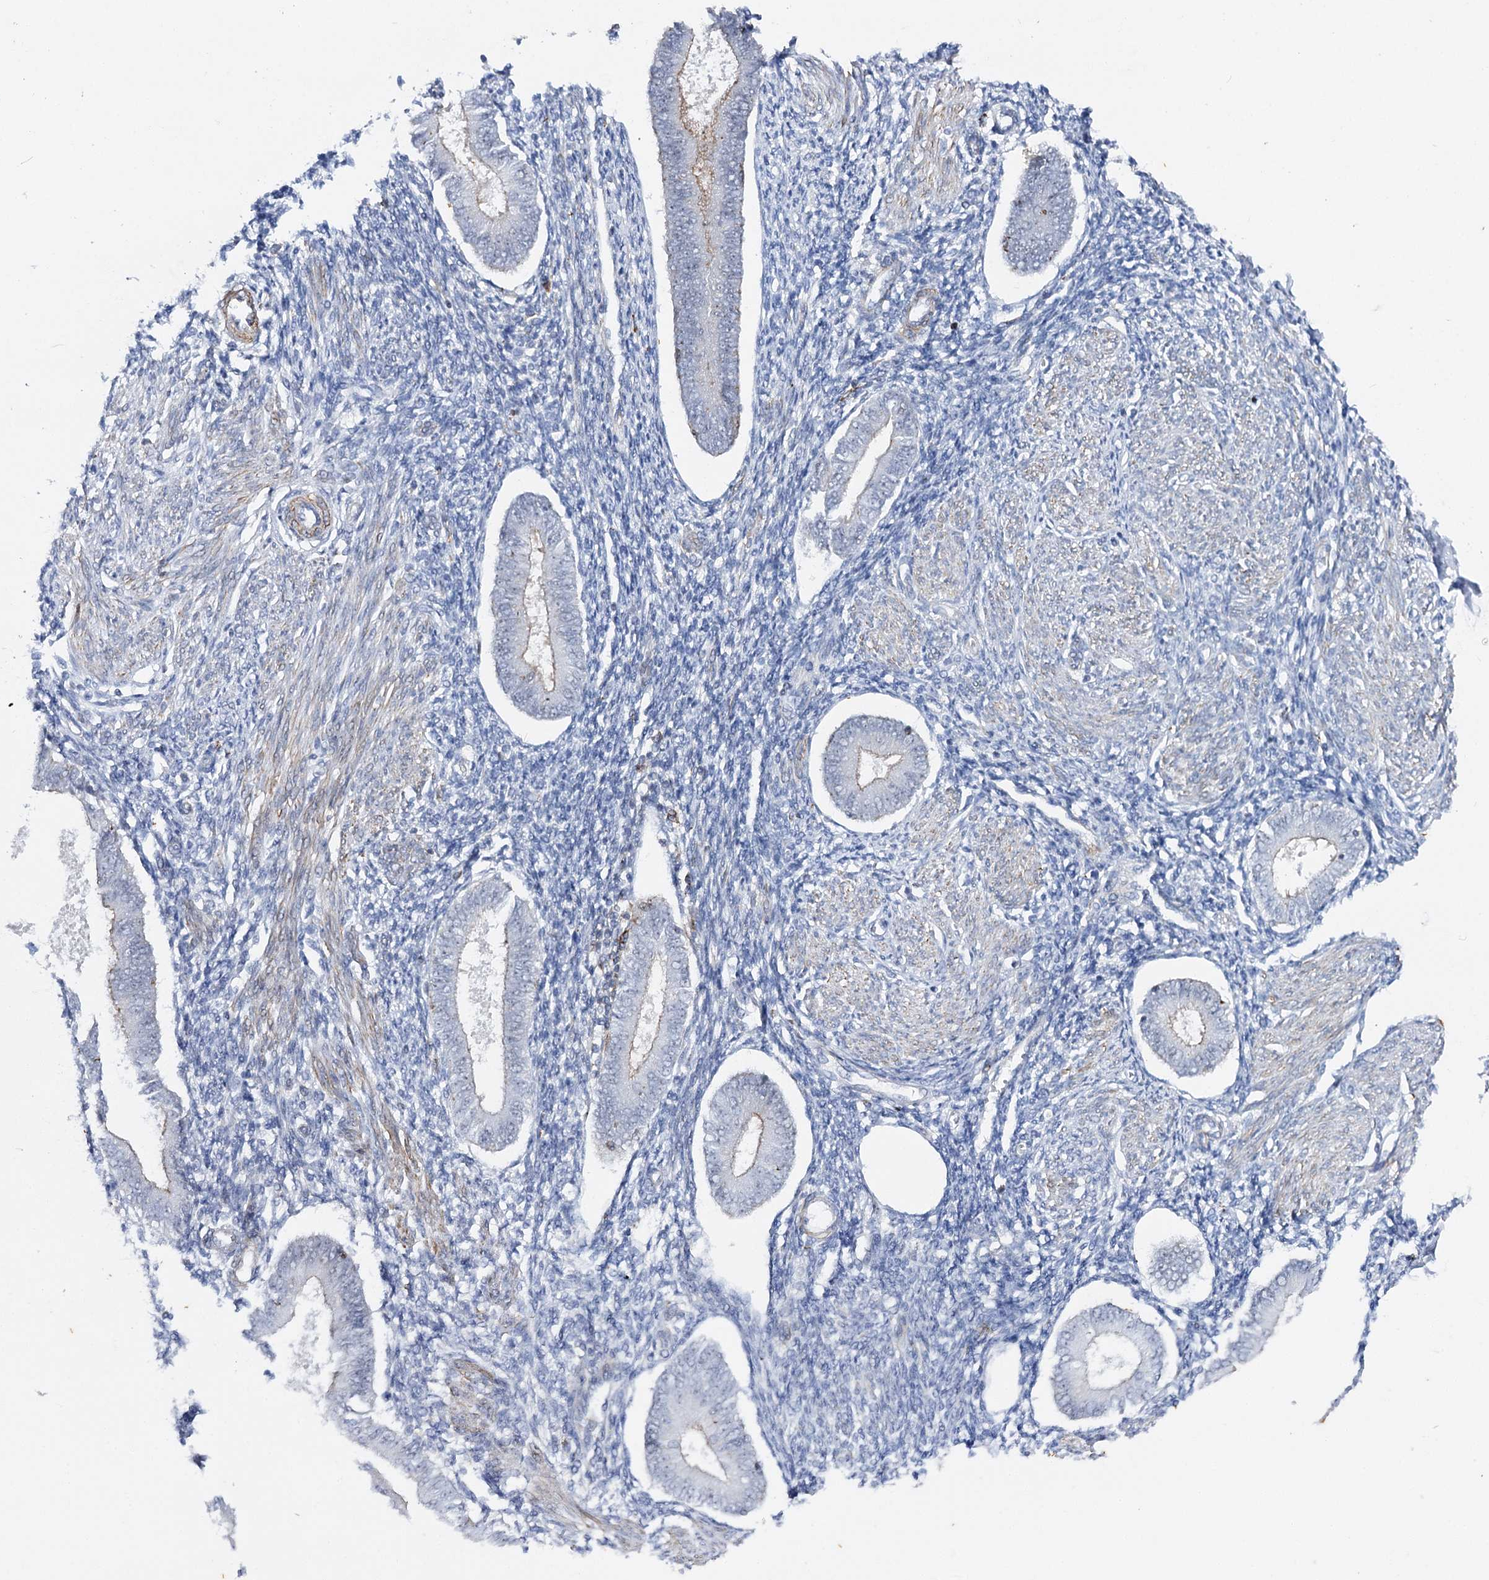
{"staining": {"intensity": "negative", "quantity": "none", "location": "none"}, "tissue": "endometrium", "cell_type": "Cells in endometrial stroma", "image_type": "normal", "snomed": [{"axis": "morphology", "description": "Normal tissue, NOS"}, {"axis": "topography", "description": "Uterus"}, {"axis": "topography", "description": "Endometrium"}], "caption": "This photomicrograph is of benign endometrium stained with immunohistochemistry (IHC) to label a protein in brown with the nuclei are counter-stained blue. There is no positivity in cells in endometrial stroma.", "gene": "AGXT2", "patient": {"sex": "female", "age": 48}}